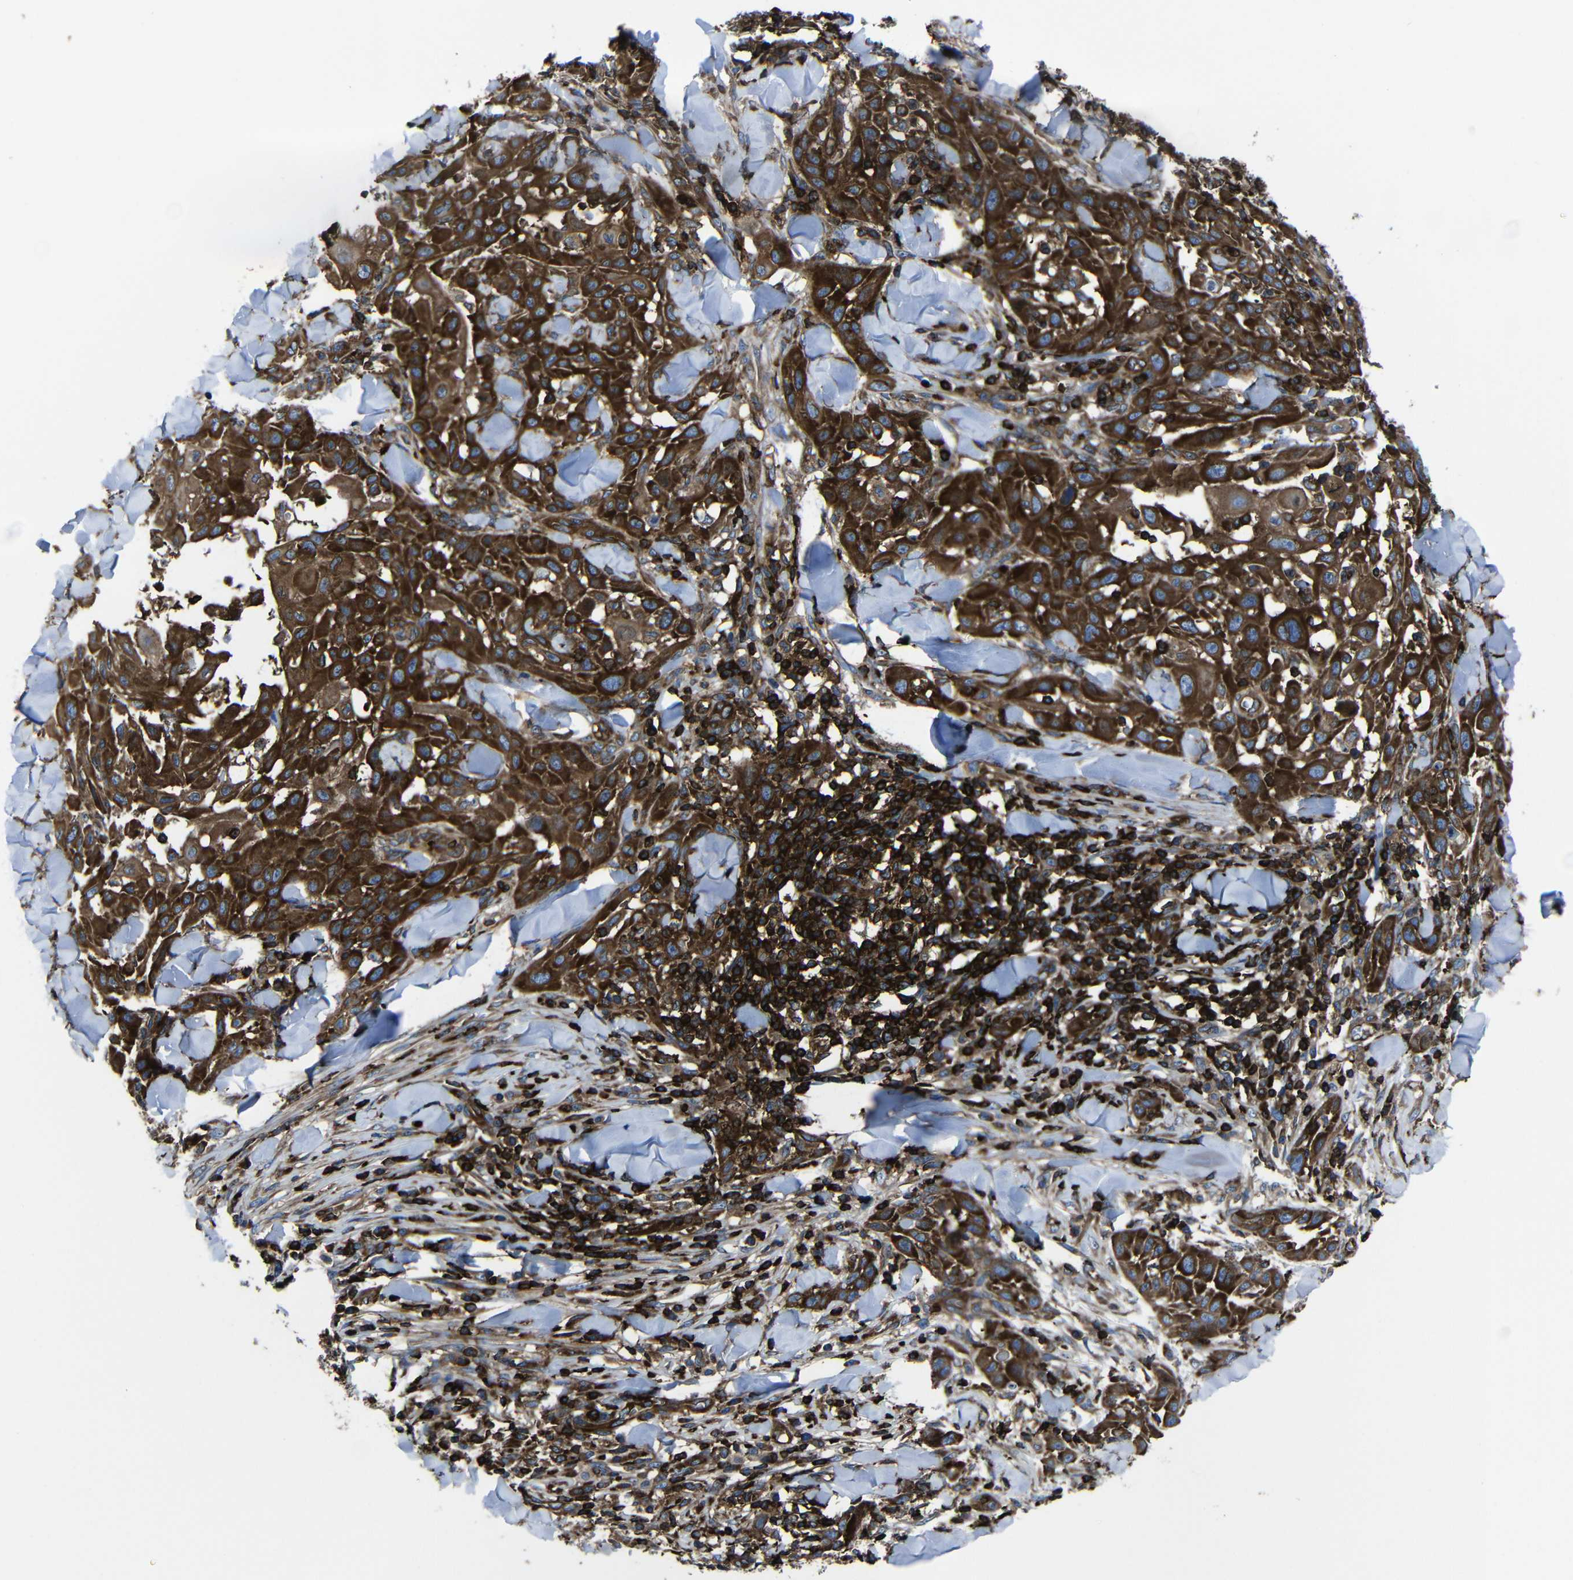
{"staining": {"intensity": "strong", "quantity": ">75%", "location": "cytoplasmic/membranous"}, "tissue": "skin cancer", "cell_type": "Tumor cells", "image_type": "cancer", "snomed": [{"axis": "morphology", "description": "Squamous cell carcinoma, NOS"}, {"axis": "topography", "description": "Skin"}], "caption": "Strong cytoplasmic/membranous protein positivity is appreciated in approximately >75% of tumor cells in skin cancer.", "gene": "ARHGEF1", "patient": {"sex": "male", "age": 24}}